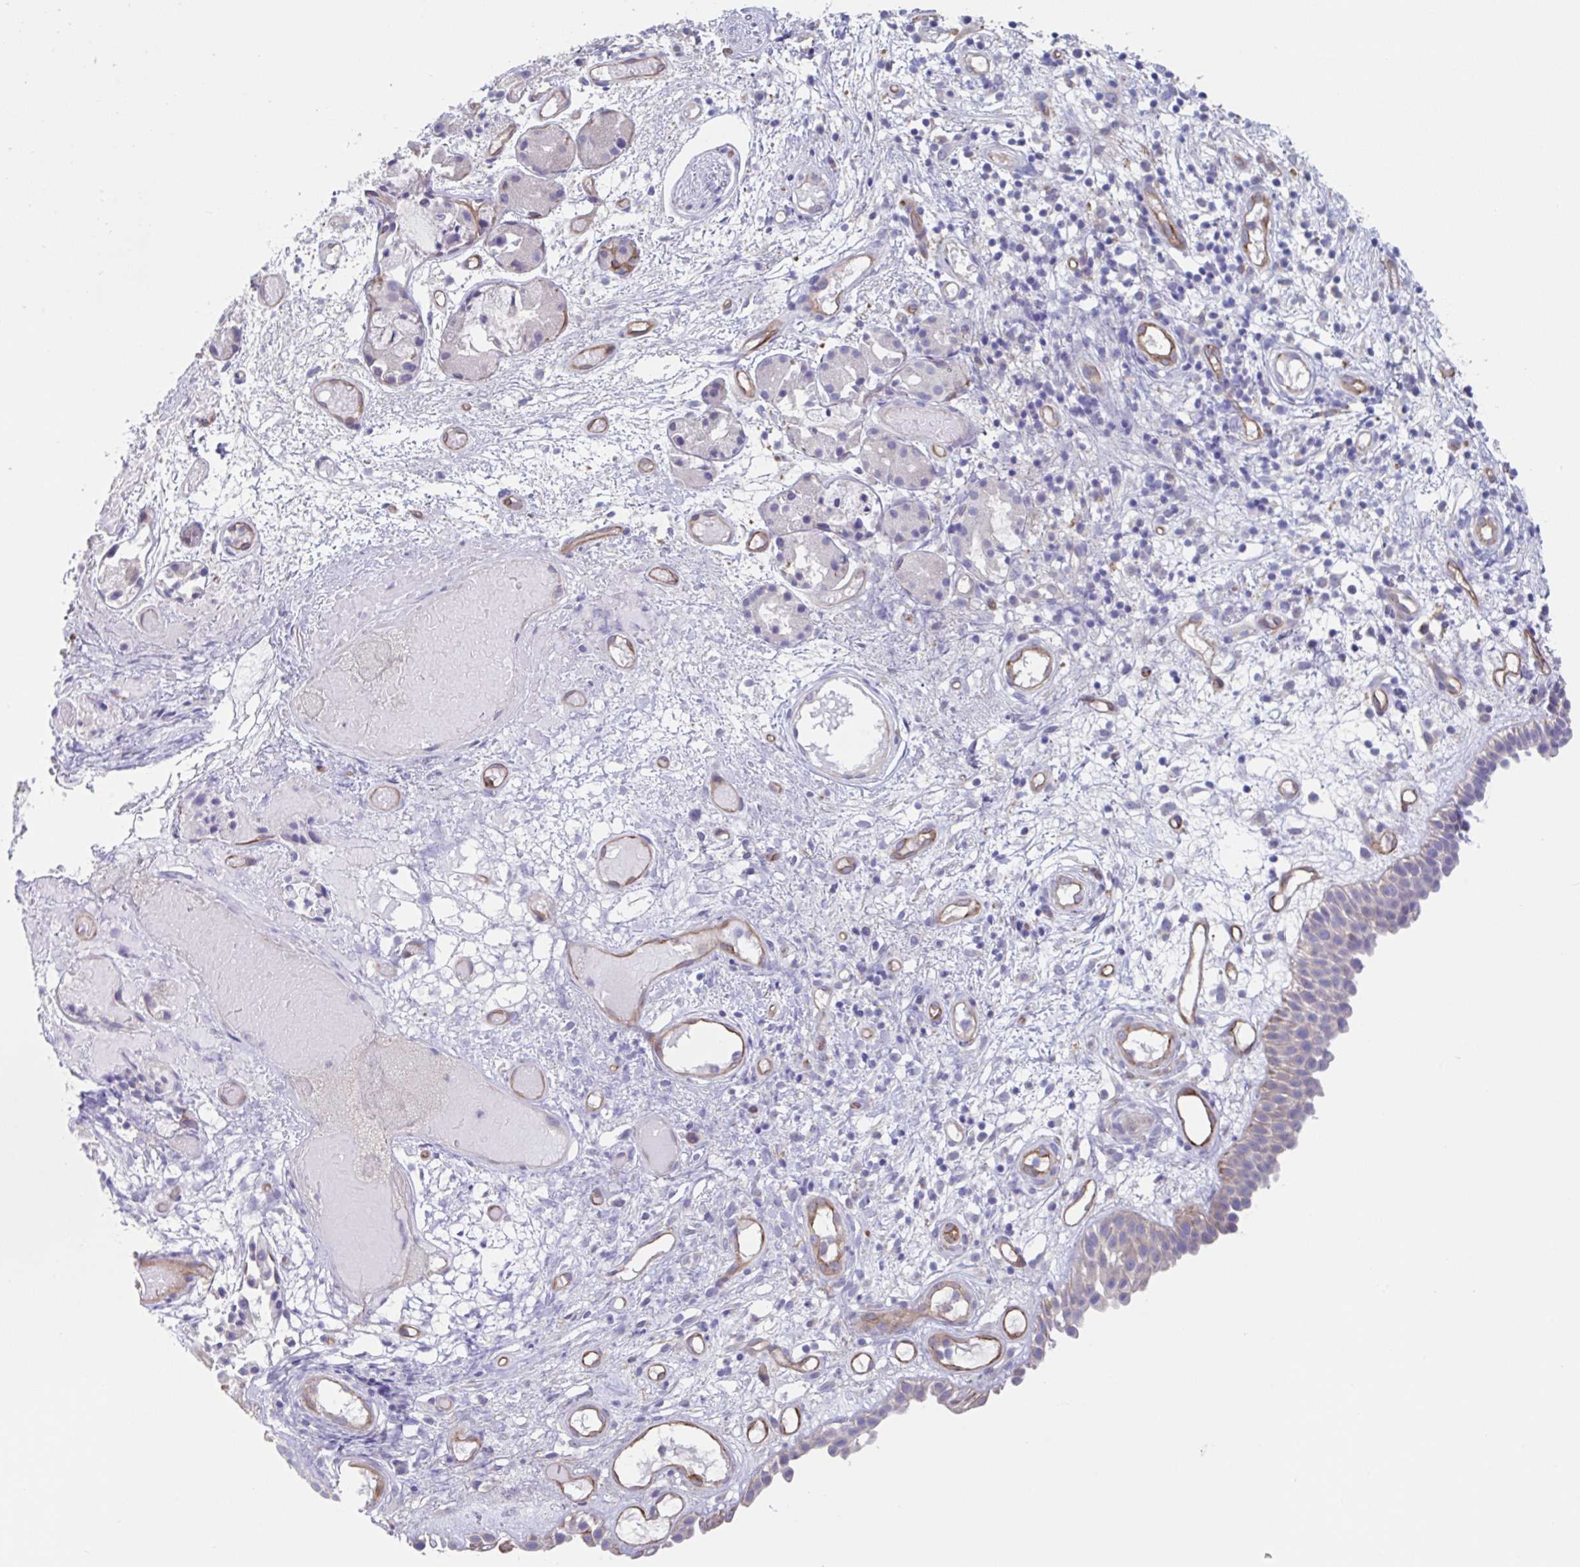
{"staining": {"intensity": "weak", "quantity": "<25%", "location": "cytoplasmic/membranous"}, "tissue": "nasopharynx", "cell_type": "Respiratory epithelial cells", "image_type": "normal", "snomed": [{"axis": "morphology", "description": "Normal tissue, NOS"}, {"axis": "morphology", "description": "Inflammation, NOS"}, {"axis": "topography", "description": "Nasopharynx"}], "caption": "The photomicrograph displays no significant expression in respiratory epithelial cells of nasopharynx. (DAB immunohistochemistry (IHC) visualized using brightfield microscopy, high magnification).", "gene": "EHD4", "patient": {"sex": "male", "age": 54}}